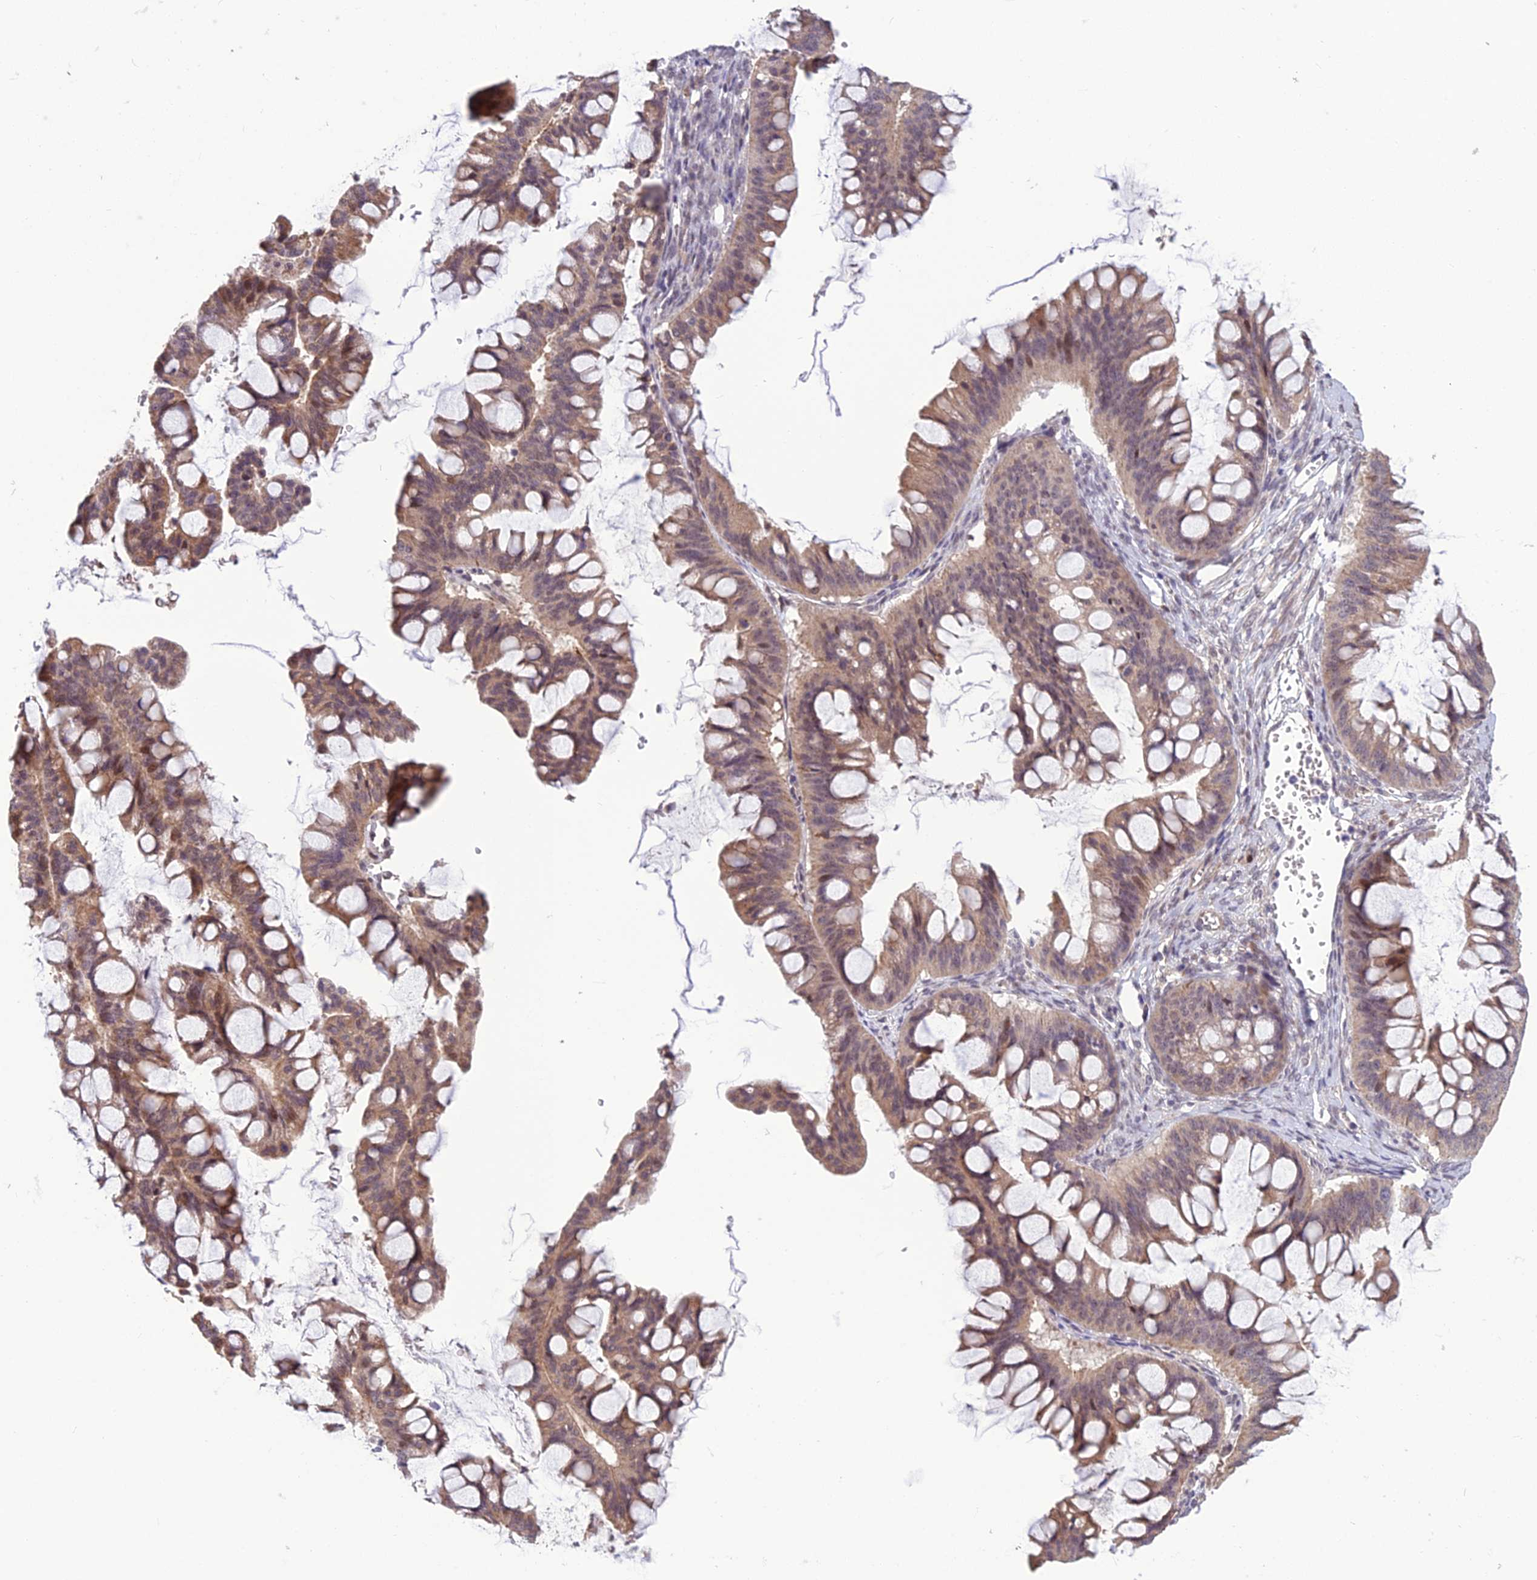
{"staining": {"intensity": "weak", "quantity": ">75%", "location": "cytoplasmic/membranous,nuclear"}, "tissue": "ovarian cancer", "cell_type": "Tumor cells", "image_type": "cancer", "snomed": [{"axis": "morphology", "description": "Cystadenocarcinoma, mucinous, NOS"}, {"axis": "topography", "description": "Ovary"}], "caption": "Immunohistochemical staining of human ovarian mucinous cystadenocarcinoma displays low levels of weak cytoplasmic/membranous and nuclear protein staining in approximately >75% of tumor cells. The staining was performed using DAB (3,3'-diaminobenzidine), with brown indicating positive protein expression. Nuclei are stained blue with hematoxylin.", "gene": "FBRS", "patient": {"sex": "female", "age": 73}}